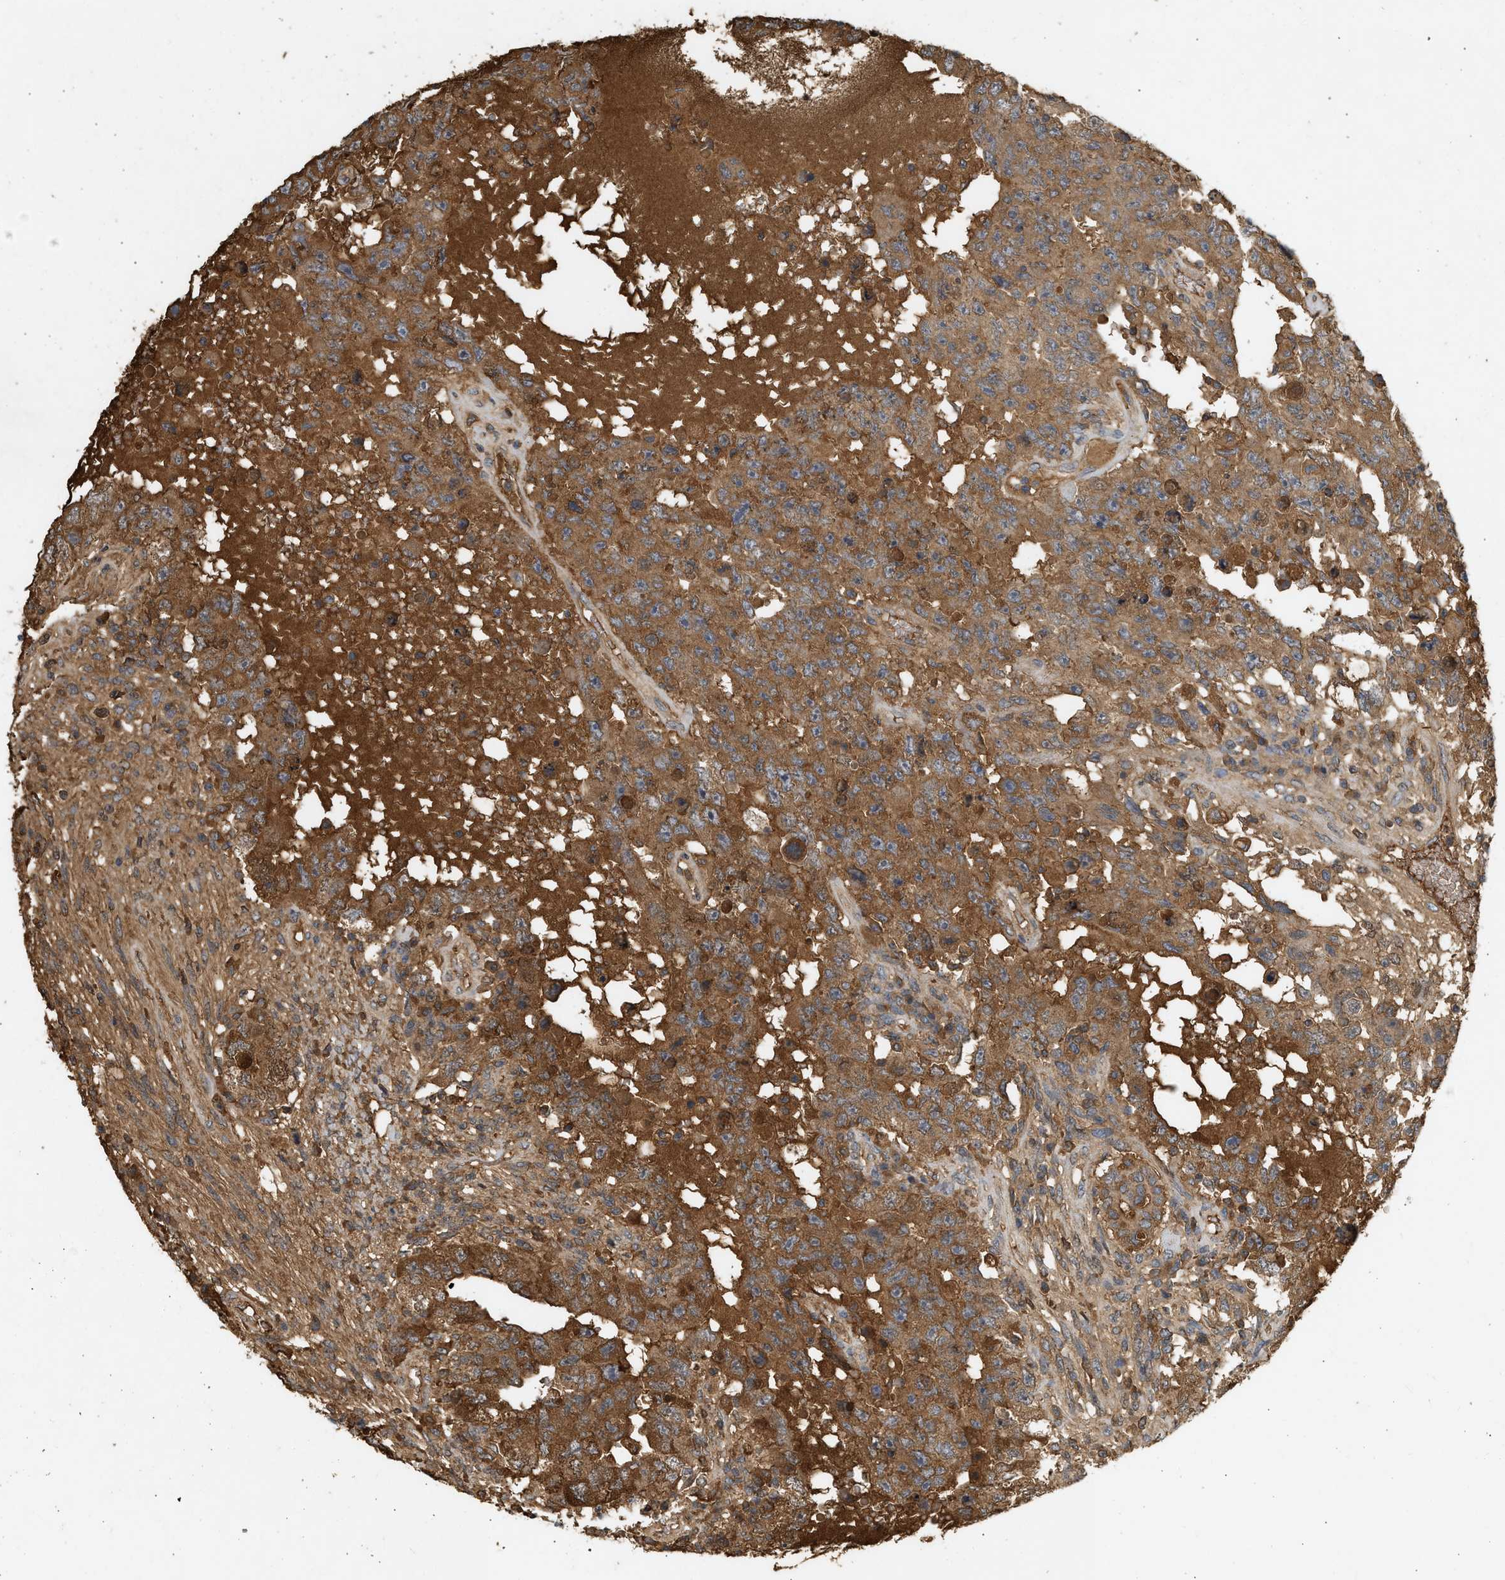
{"staining": {"intensity": "strong", "quantity": ">75%", "location": "cytoplasmic/membranous"}, "tissue": "testis cancer", "cell_type": "Tumor cells", "image_type": "cancer", "snomed": [{"axis": "morphology", "description": "Carcinoma, Embryonal, NOS"}, {"axis": "topography", "description": "Testis"}], "caption": "IHC of human testis embryonal carcinoma reveals high levels of strong cytoplasmic/membranous staining in about >75% of tumor cells. The protein of interest is shown in brown color, while the nuclei are stained blue.", "gene": "F8", "patient": {"sex": "male", "age": 26}}